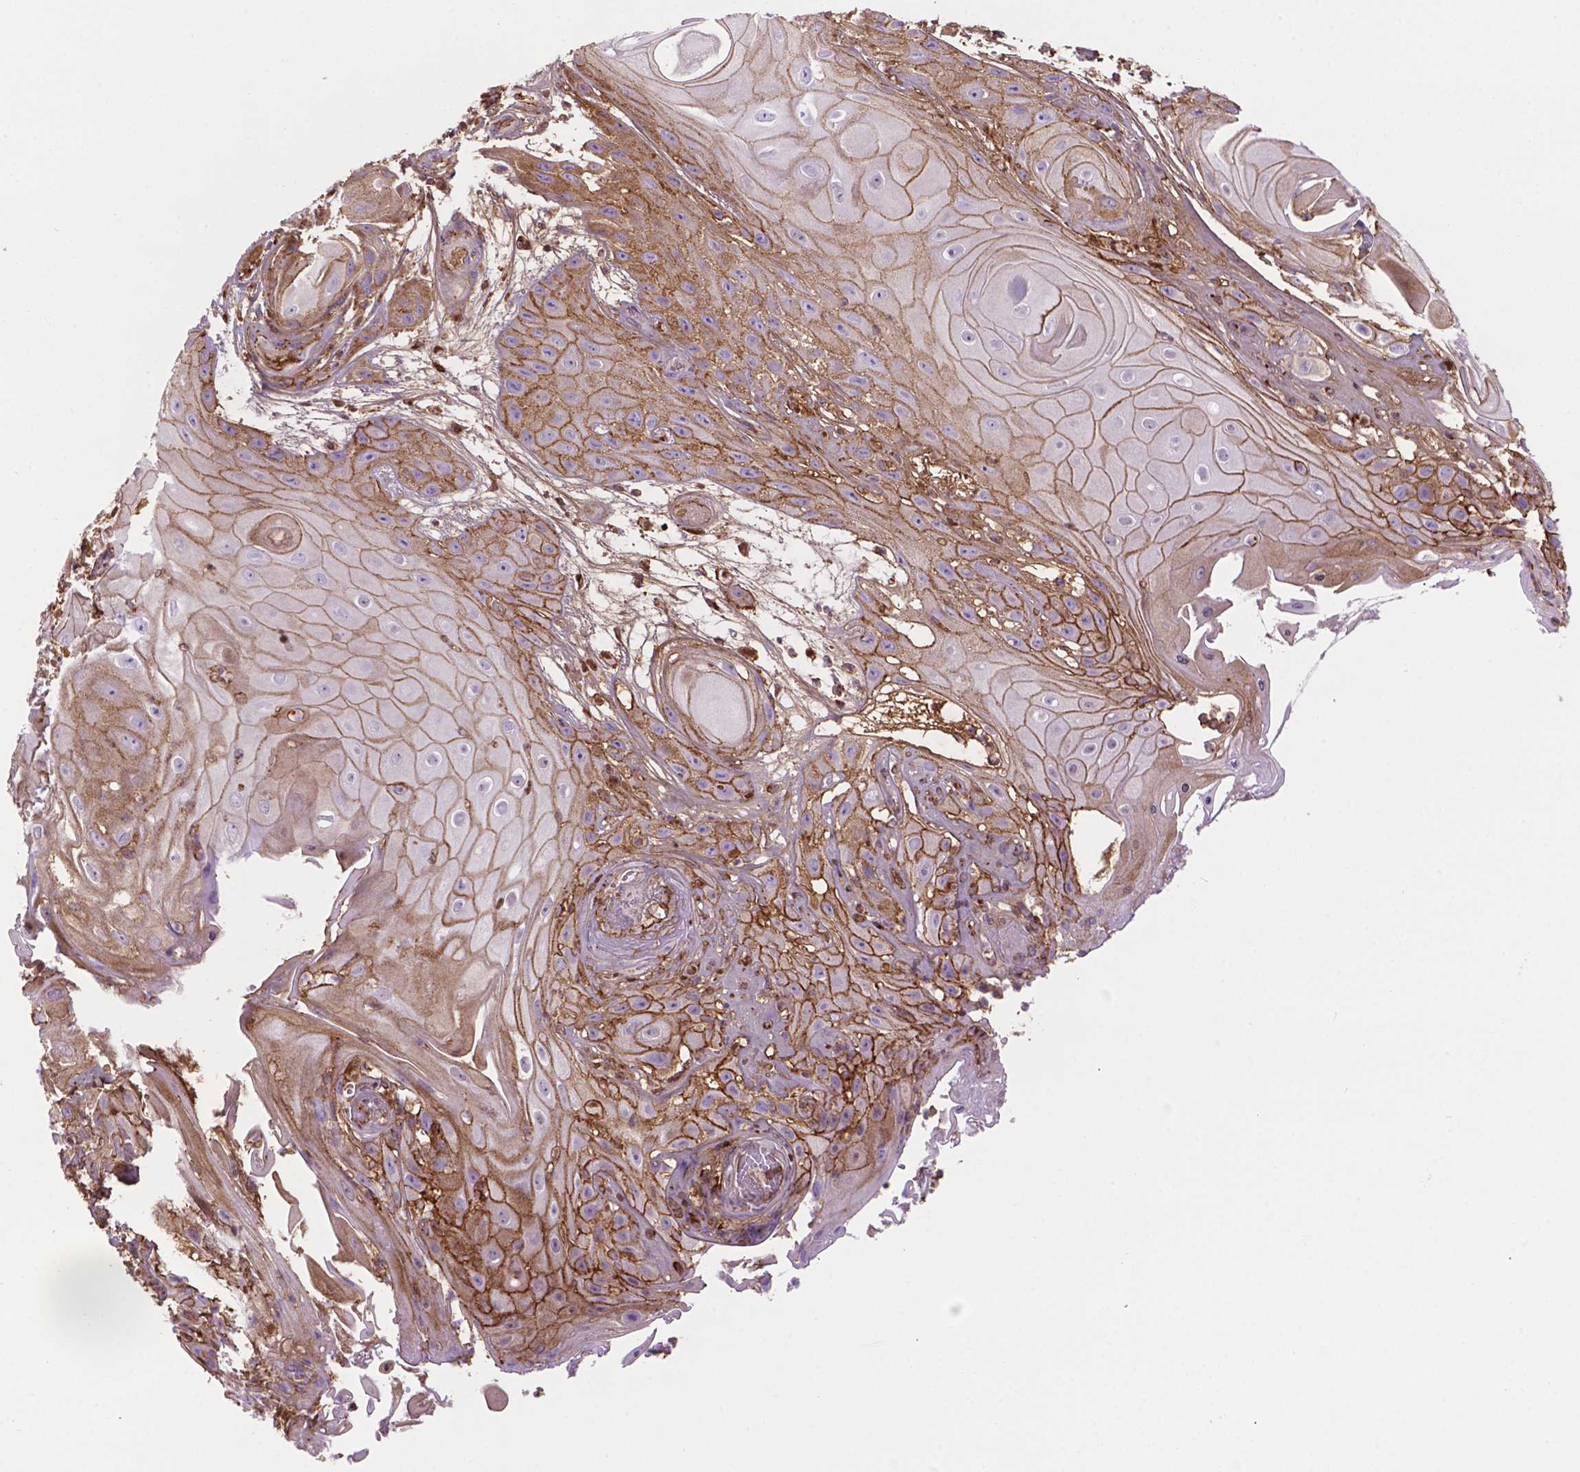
{"staining": {"intensity": "moderate", "quantity": ">75%", "location": "cytoplasmic/membranous"}, "tissue": "skin cancer", "cell_type": "Tumor cells", "image_type": "cancer", "snomed": [{"axis": "morphology", "description": "Squamous cell carcinoma, NOS"}, {"axis": "topography", "description": "Skin"}], "caption": "Moderate cytoplasmic/membranous protein positivity is identified in approximately >75% of tumor cells in skin cancer (squamous cell carcinoma). (DAB IHC, brown staining for protein, blue staining for nuclei).", "gene": "DCN", "patient": {"sex": "male", "age": 62}}